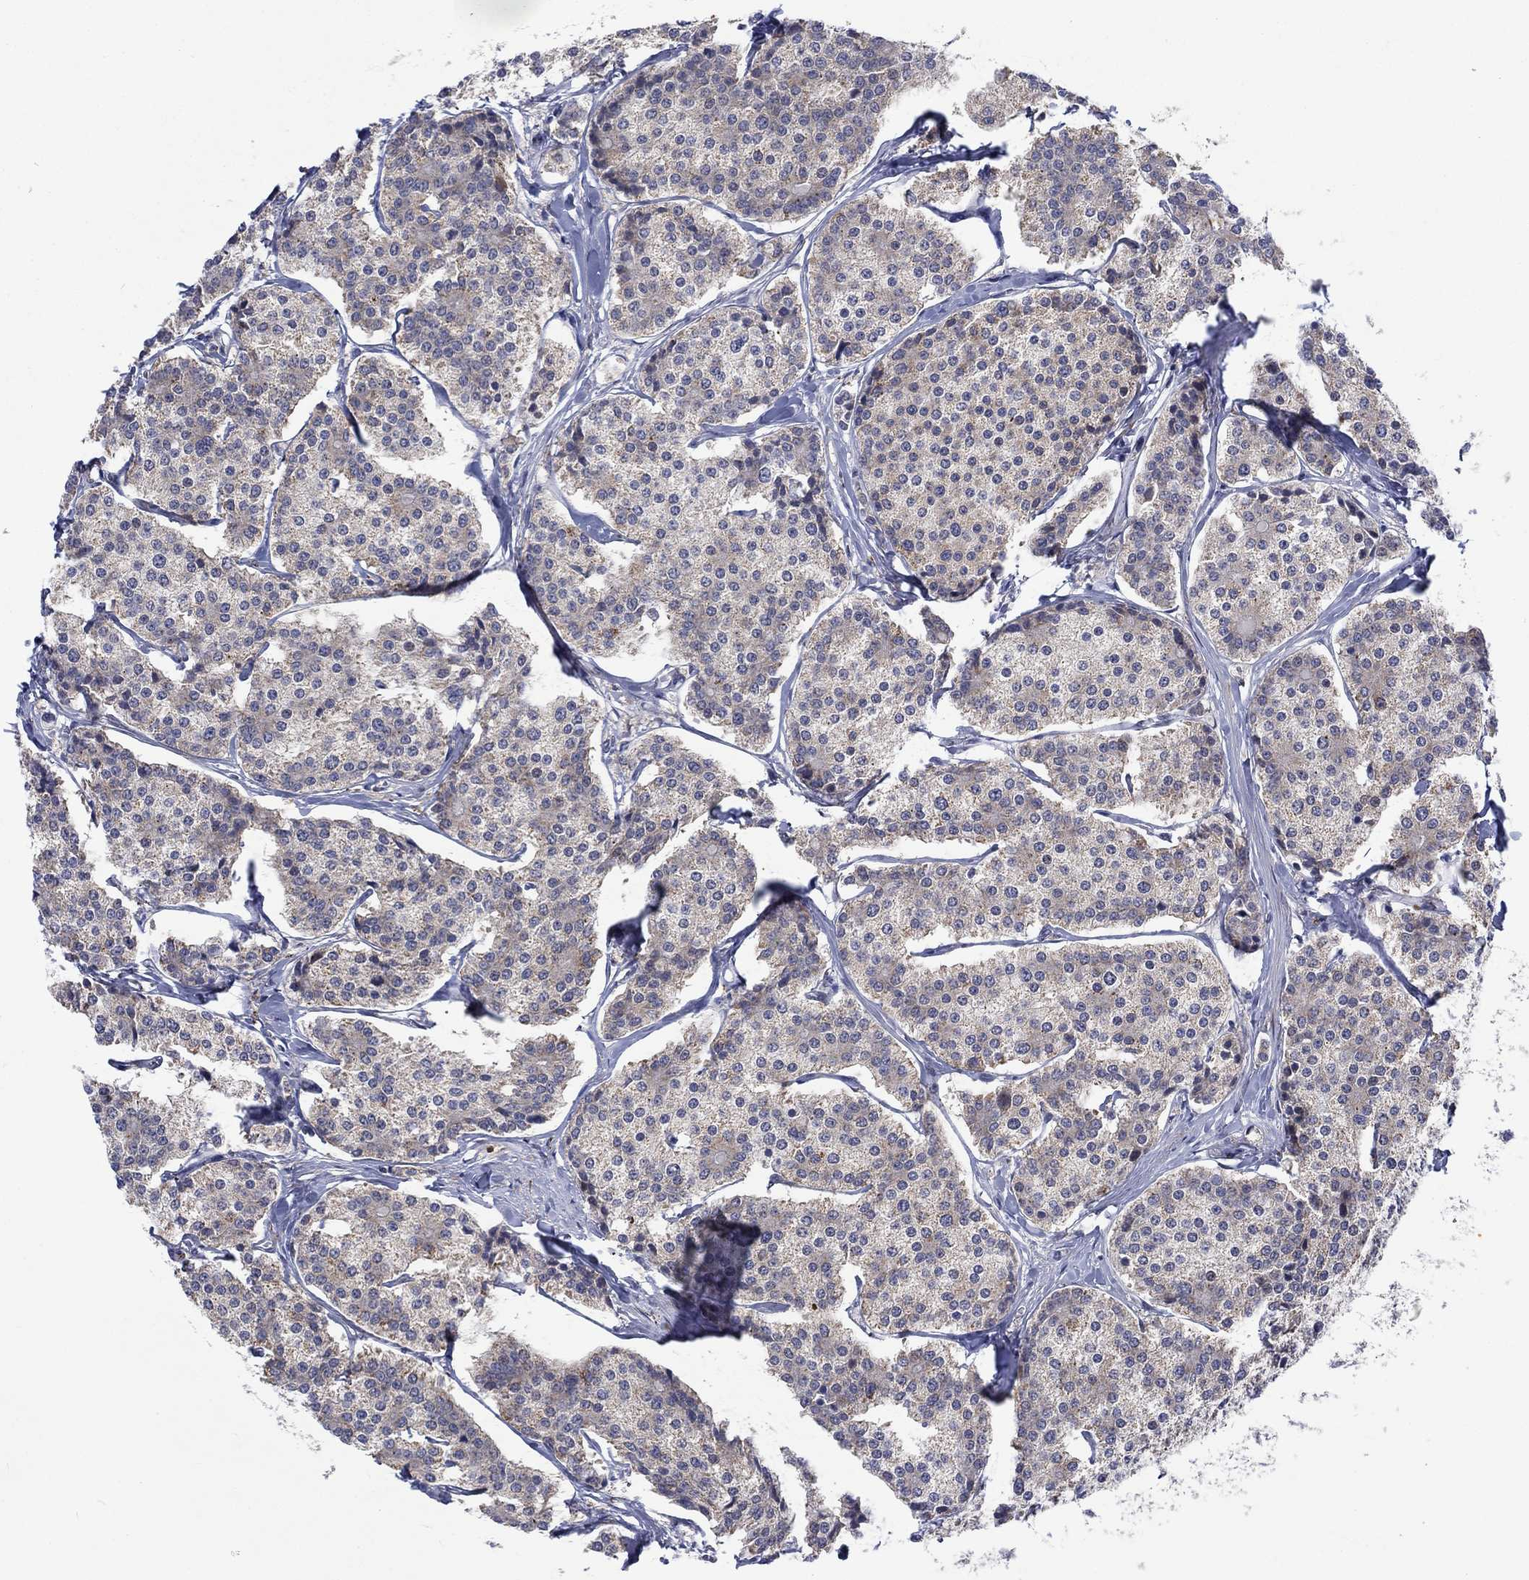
{"staining": {"intensity": "negative", "quantity": "none", "location": "none"}, "tissue": "carcinoid", "cell_type": "Tumor cells", "image_type": "cancer", "snomed": [{"axis": "morphology", "description": "Carcinoid, malignant, NOS"}, {"axis": "topography", "description": "Small intestine"}], "caption": "An IHC image of carcinoid is shown. There is no staining in tumor cells of carcinoid.", "gene": "SLC35F2", "patient": {"sex": "female", "age": 65}}